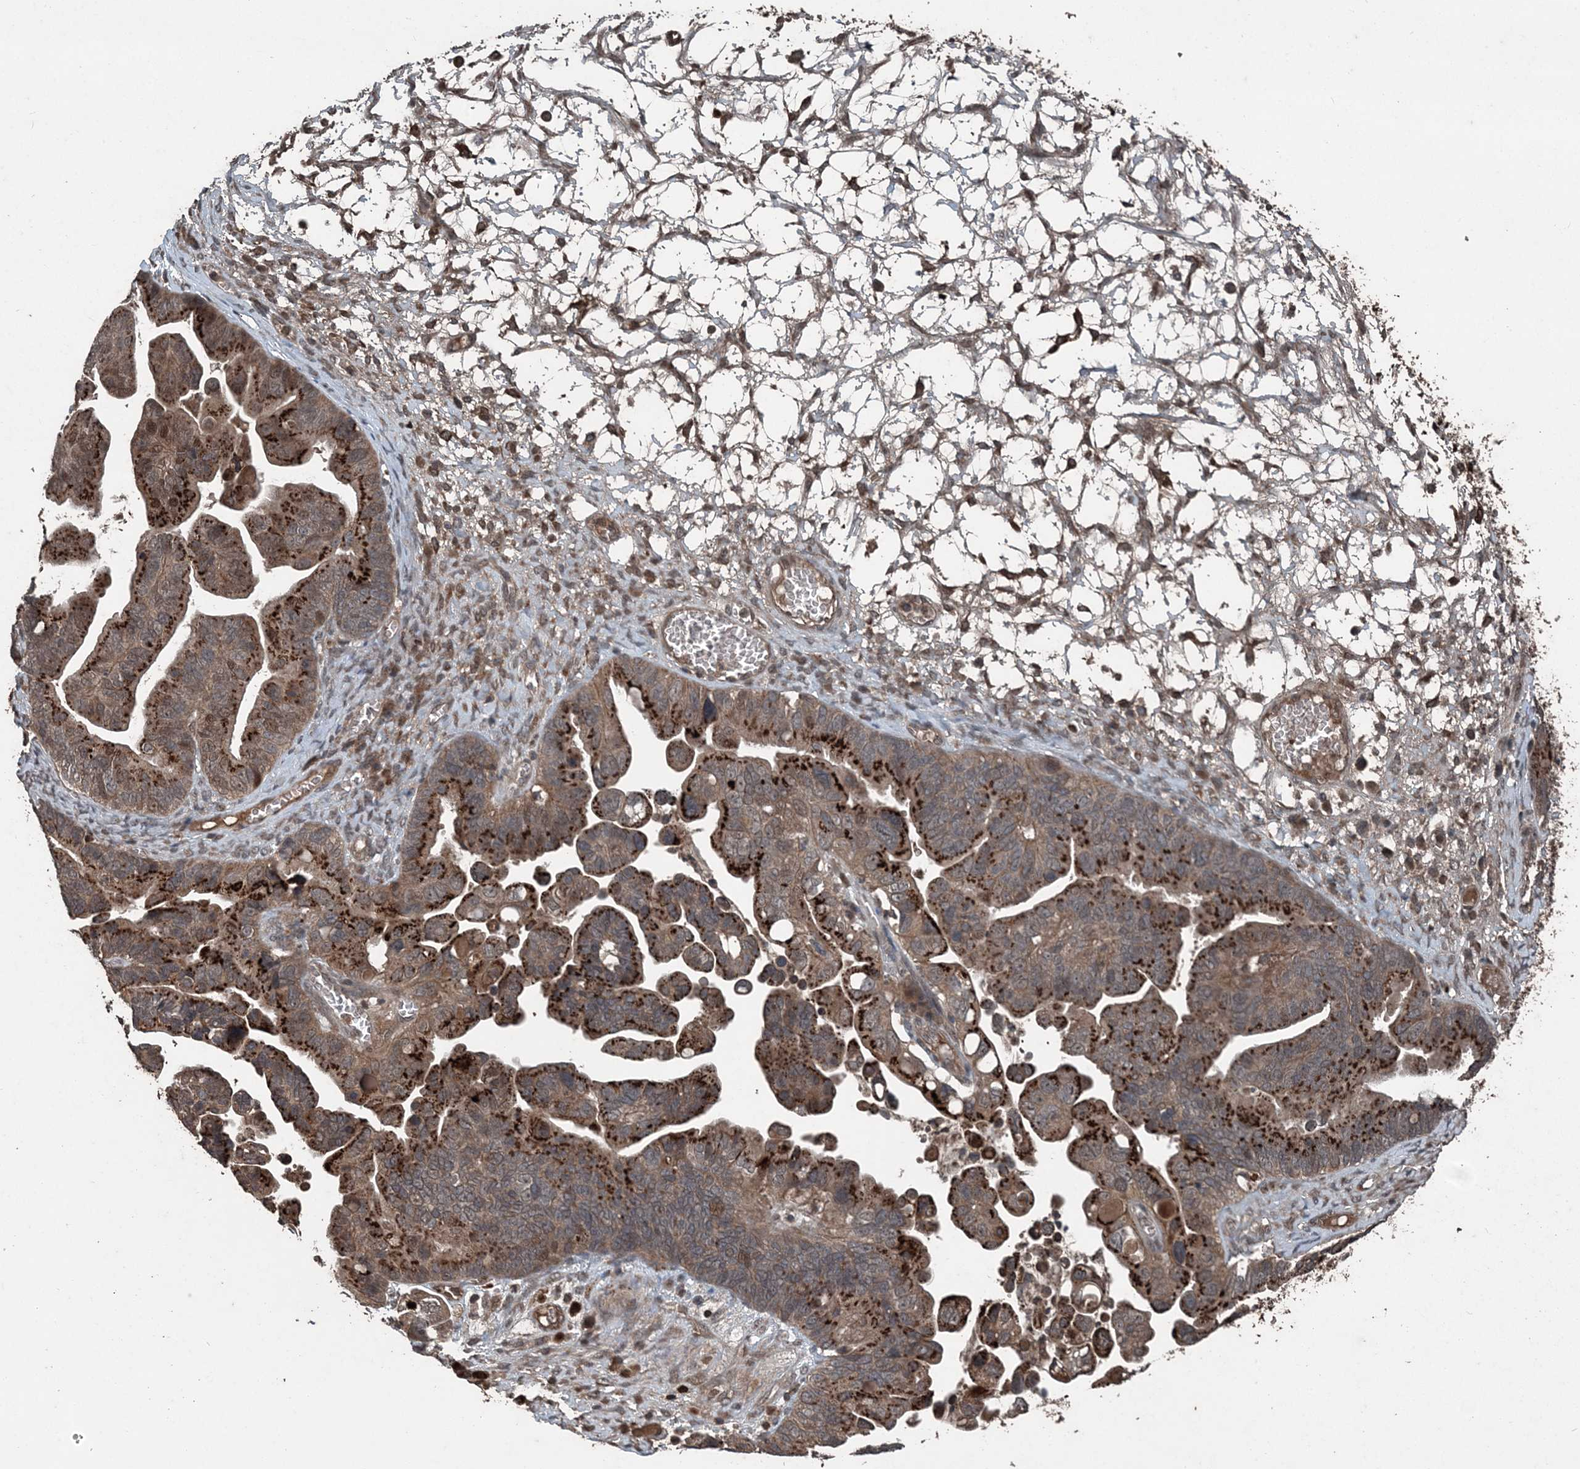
{"staining": {"intensity": "strong", "quantity": ">75%", "location": "cytoplasmic/membranous"}, "tissue": "ovarian cancer", "cell_type": "Tumor cells", "image_type": "cancer", "snomed": [{"axis": "morphology", "description": "Cystadenocarcinoma, serous, NOS"}, {"axis": "topography", "description": "Ovary"}], "caption": "Ovarian cancer (serous cystadenocarcinoma) stained with a protein marker displays strong staining in tumor cells.", "gene": "CFL1", "patient": {"sex": "female", "age": 56}}